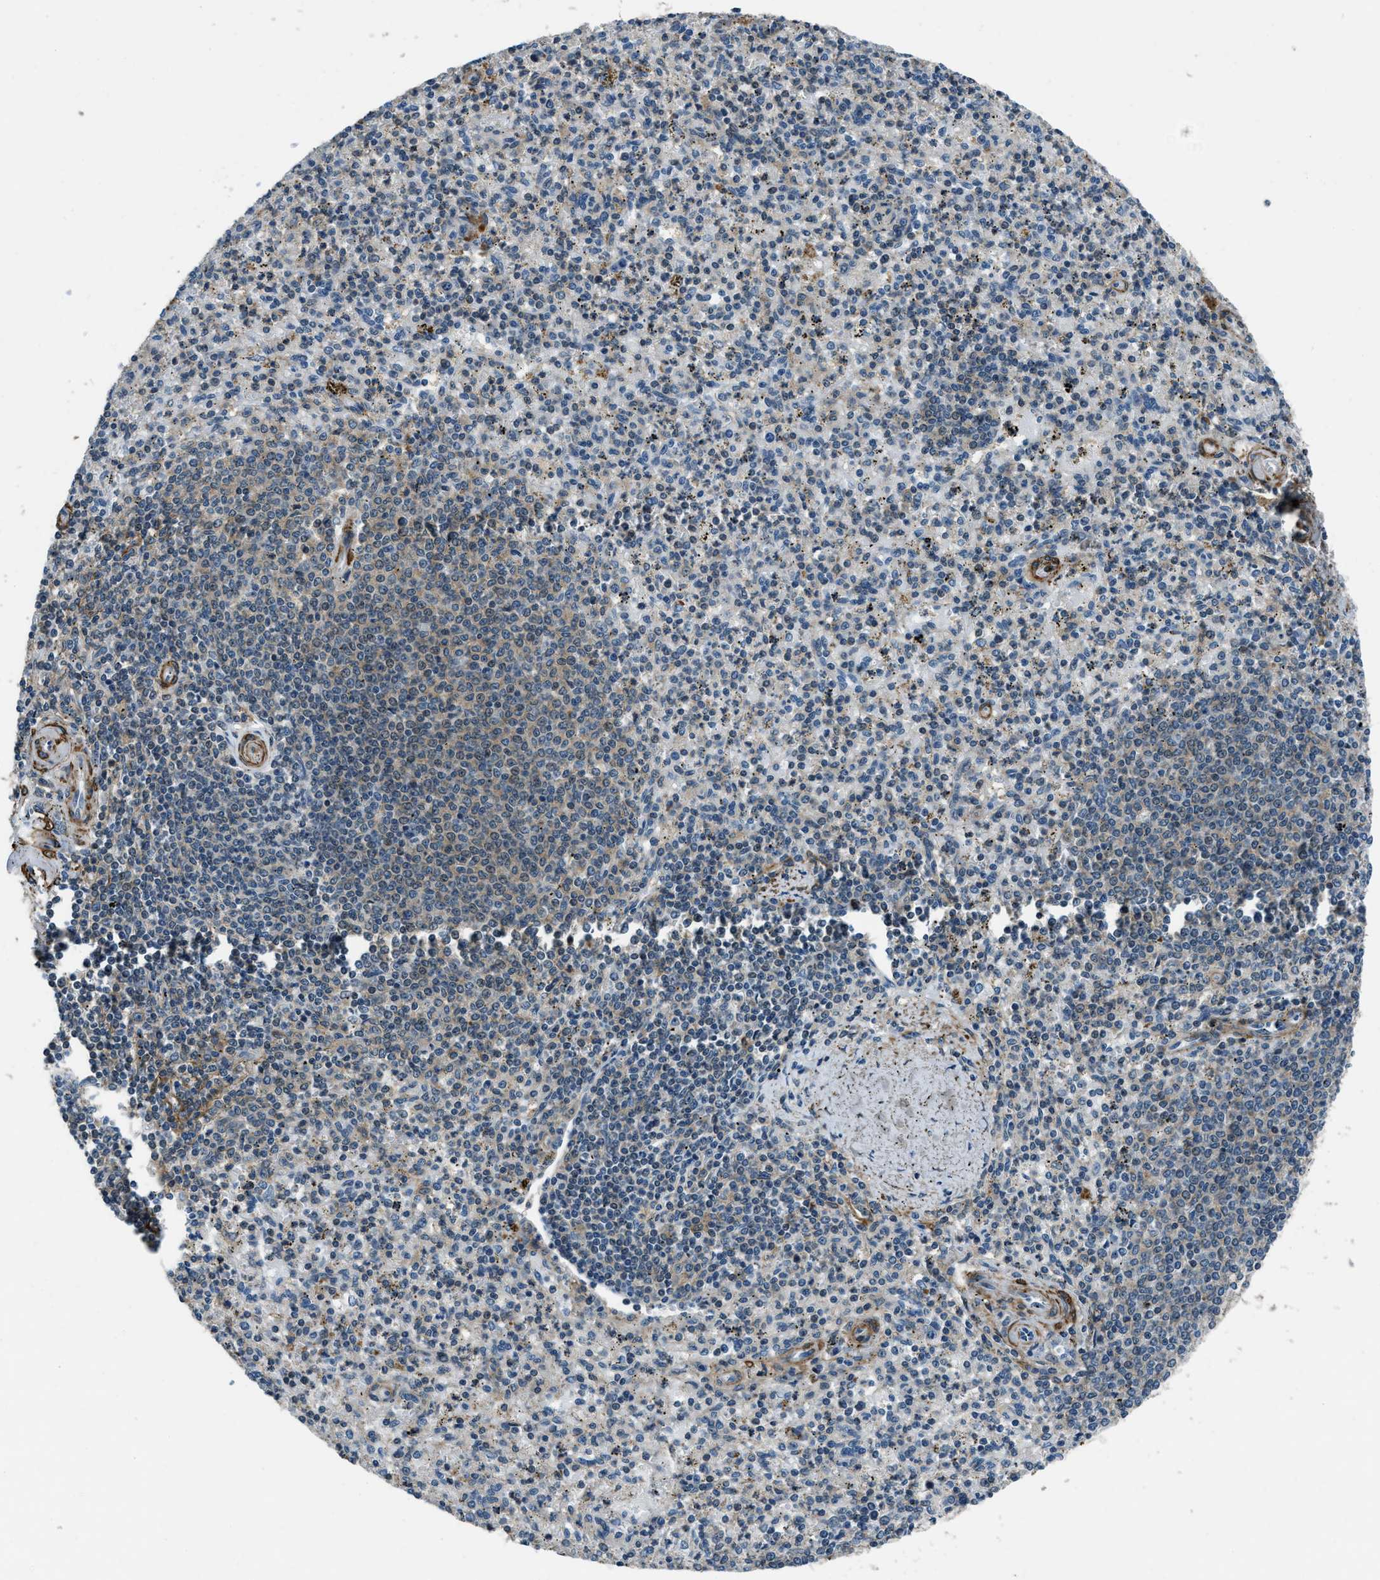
{"staining": {"intensity": "weak", "quantity": "25%-75%", "location": "cytoplasmic/membranous"}, "tissue": "spleen", "cell_type": "Cells in red pulp", "image_type": "normal", "snomed": [{"axis": "morphology", "description": "Normal tissue, NOS"}, {"axis": "topography", "description": "Spleen"}], "caption": "Protein analysis of benign spleen displays weak cytoplasmic/membranous positivity in approximately 25%-75% of cells in red pulp.", "gene": "NUDCD3", "patient": {"sex": "male", "age": 72}}